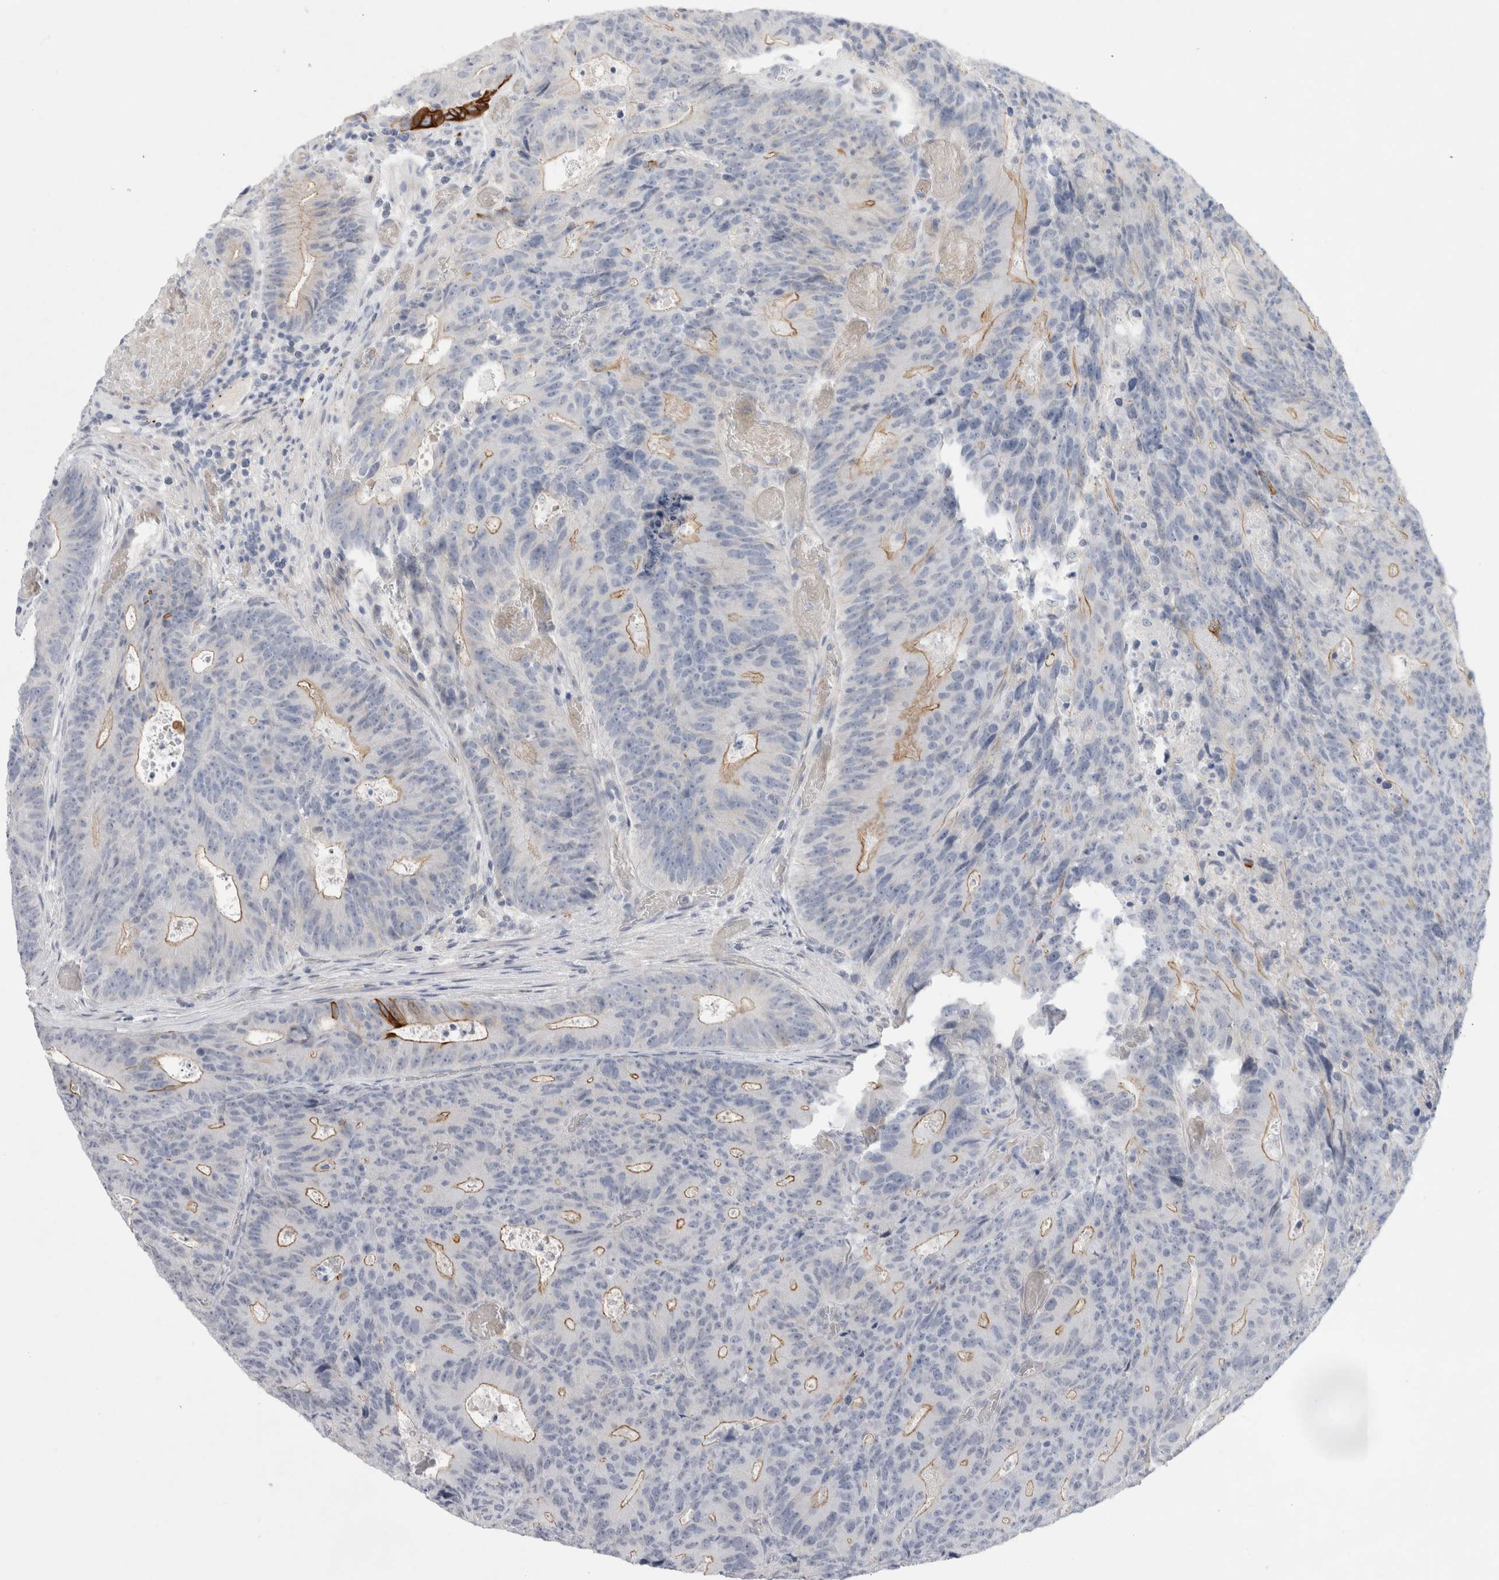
{"staining": {"intensity": "weak", "quantity": "<25%", "location": "cytoplasmic/membranous"}, "tissue": "colorectal cancer", "cell_type": "Tumor cells", "image_type": "cancer", "snomed": [{"axis": "morphology", "description": "Adenocarcinoma, NOS"}, {"axis": "topography", "description": "Colon"}], "caption": "Immunohistochemistry (IHC) of human colorectal adenocarcinoma reveals no staining in tumor cells. (Brightfield microscopy of DAB (3,3'-diaminobenzidine) immunohistochemistry (IHC) at high magnification).", "gene": "GAA", "patient": {"sex": "male", "age": 87}}